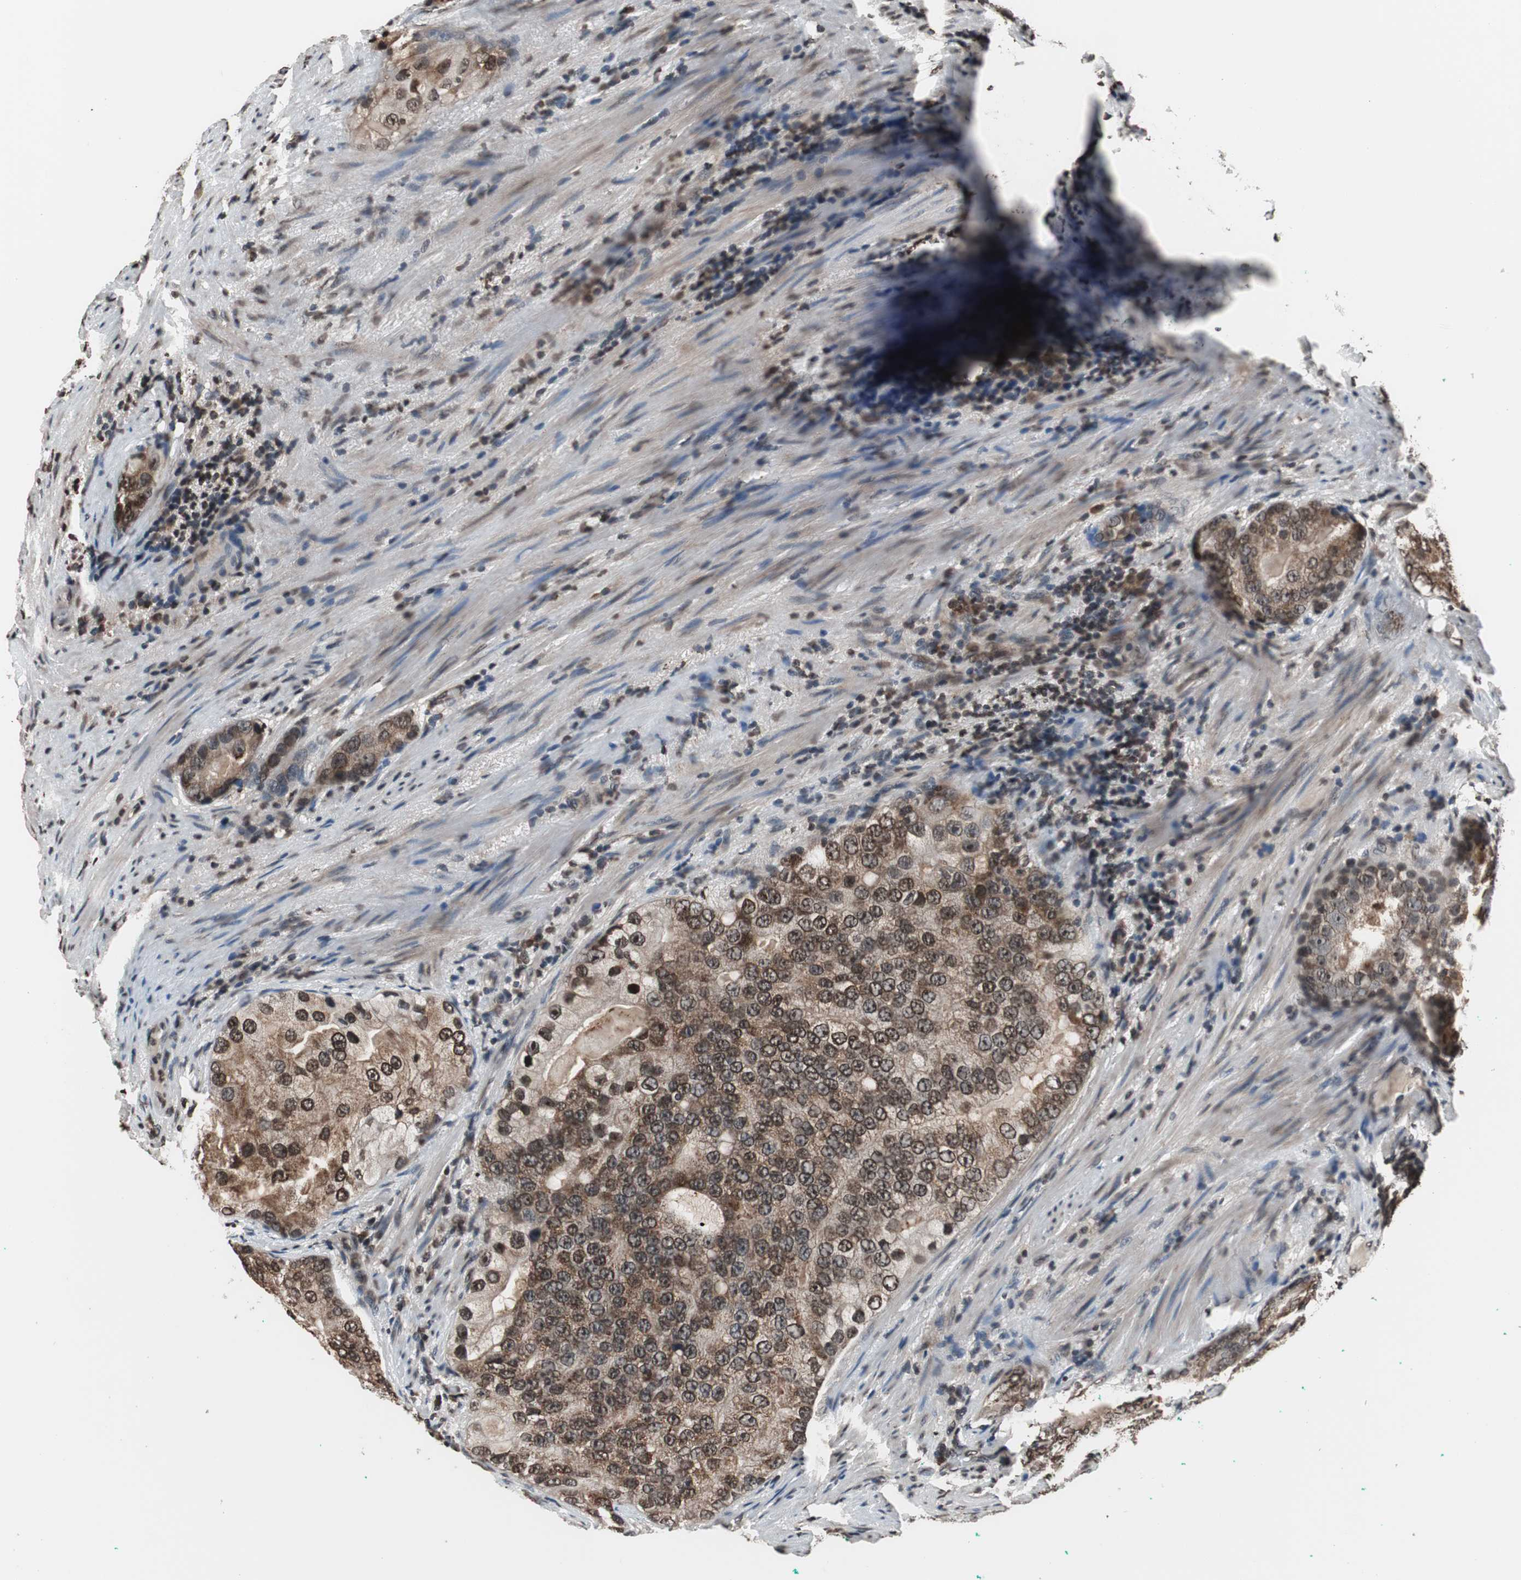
{"staining": {"intensity": "weak", "quantity": ">75%", "location": "cytoplasmic/membranous,nuclear"}, "tissue": "prostate cancer", "cell_type": "Tumor cells", "image_type": "cancer", "snomed": [{"axis": "morphology", "description": "Adenocarcinoma, High grade"}, {"axis": "topography", "description": "Prostate"}], "caption": "Prostate cancer tissue shows weak cytoplasmic/membranous and nuclear staining in about >75% of tumor cells, visualized by immunohistochemistry.", "gene": "RFC1", "patient": {"sex": "male", "age": 66}}